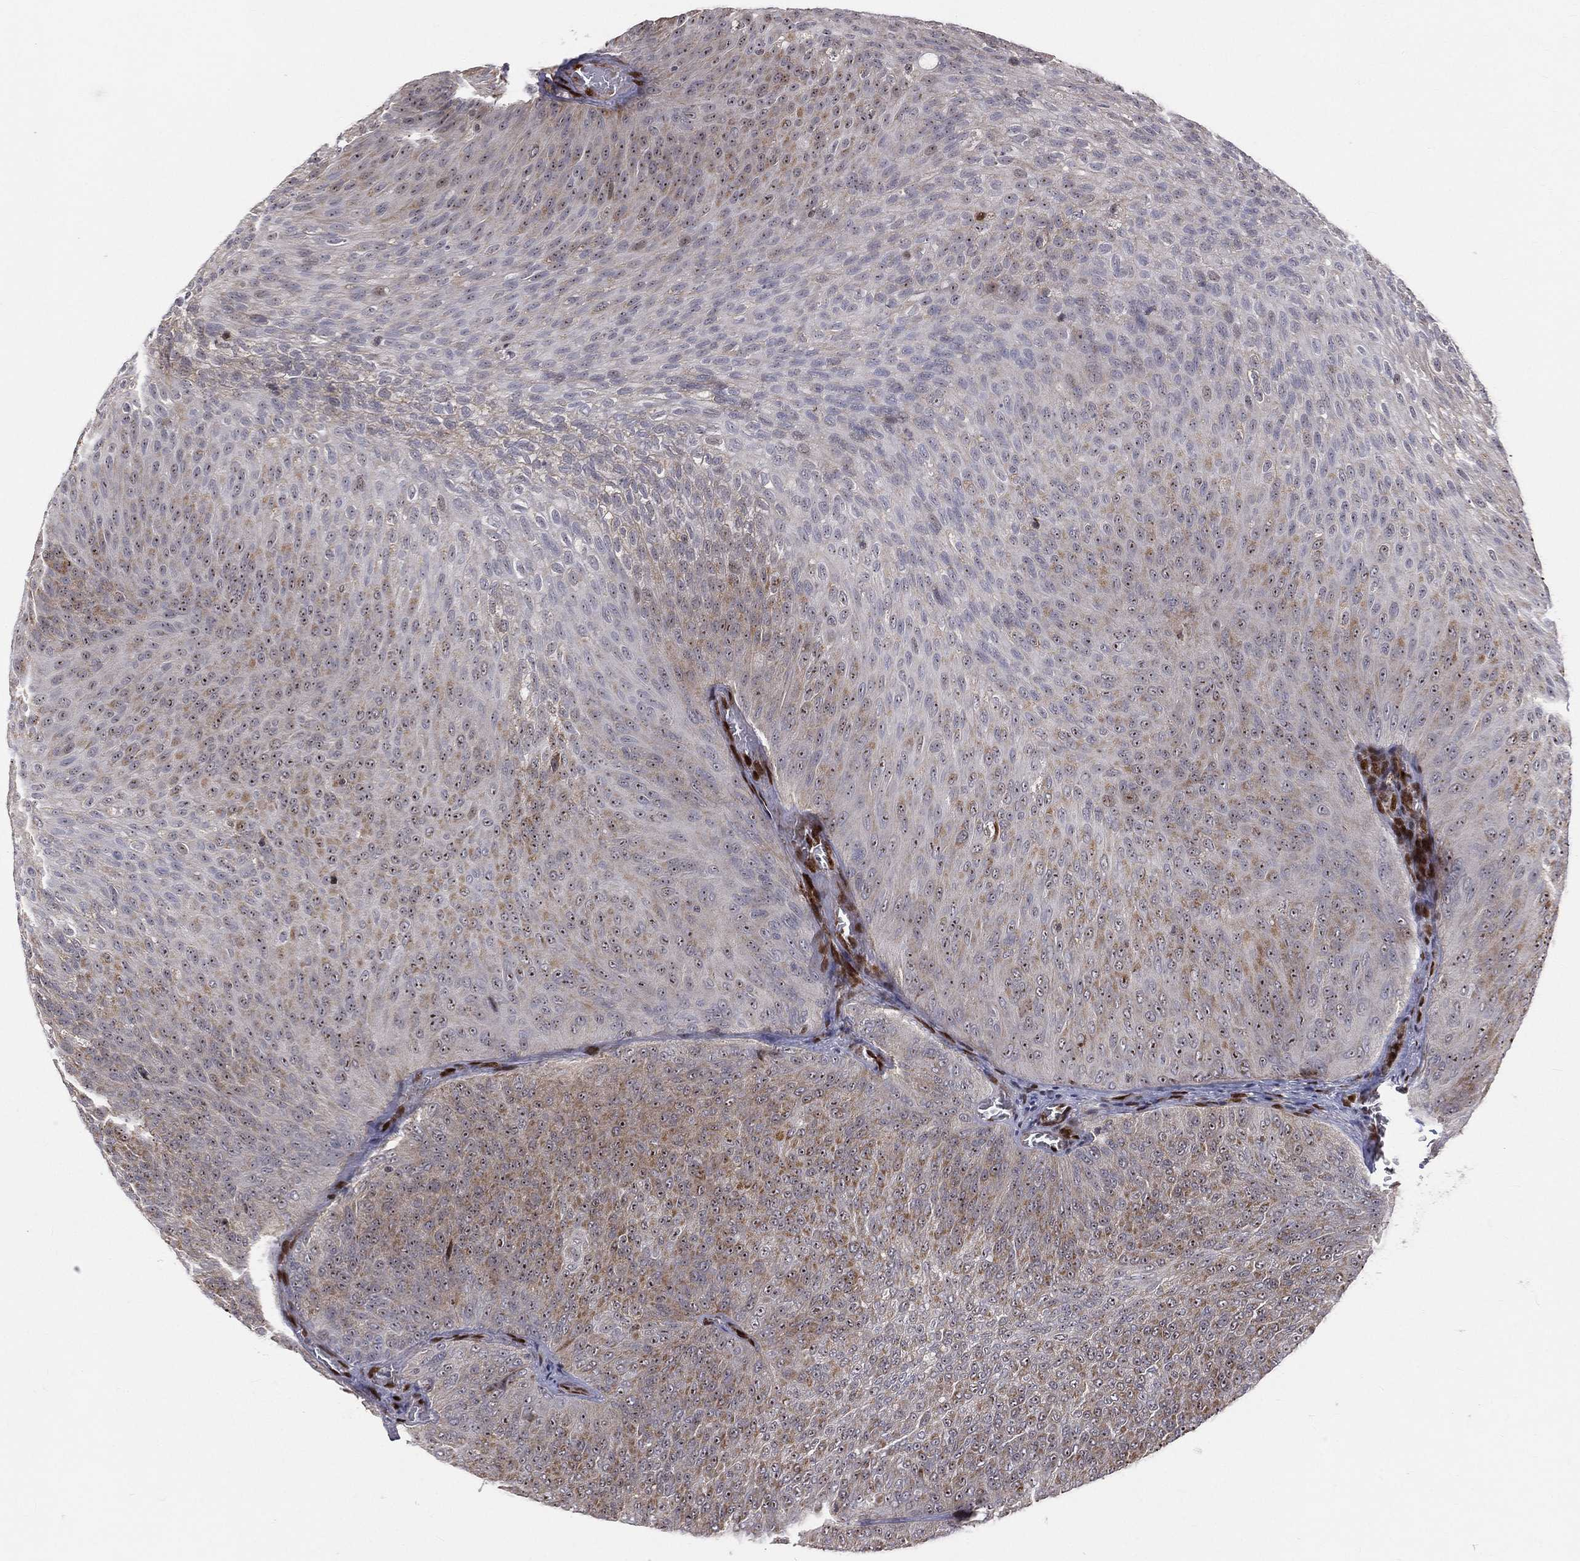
{"staining": {"intensity": "moderate", "quantity": "25%-75%", "location": "cytoplasmic/membranous"}, "tissue": "urothelial cancer", "cell_type": "Tumor cells", "image_type": "cancer", "snomed": [{"axis": "morphology", "description": "Urothelial carcinoma, Low grade"}, {"axis": "topography", "description": "Urinary bladder"}], "caption": "Urothelial carcinoma (low-grade) stained with immunohistochemistry exhibits moderate cytoplasmic/membranous expression in approximately 25%-75% of tumor cells. Using DAB (brown) and hematoxylin (blue) stains, captured at high magnification using brightfield microscopy.", "gene": "ZEB1", "patient": {"sex": "male", "age": 78}}